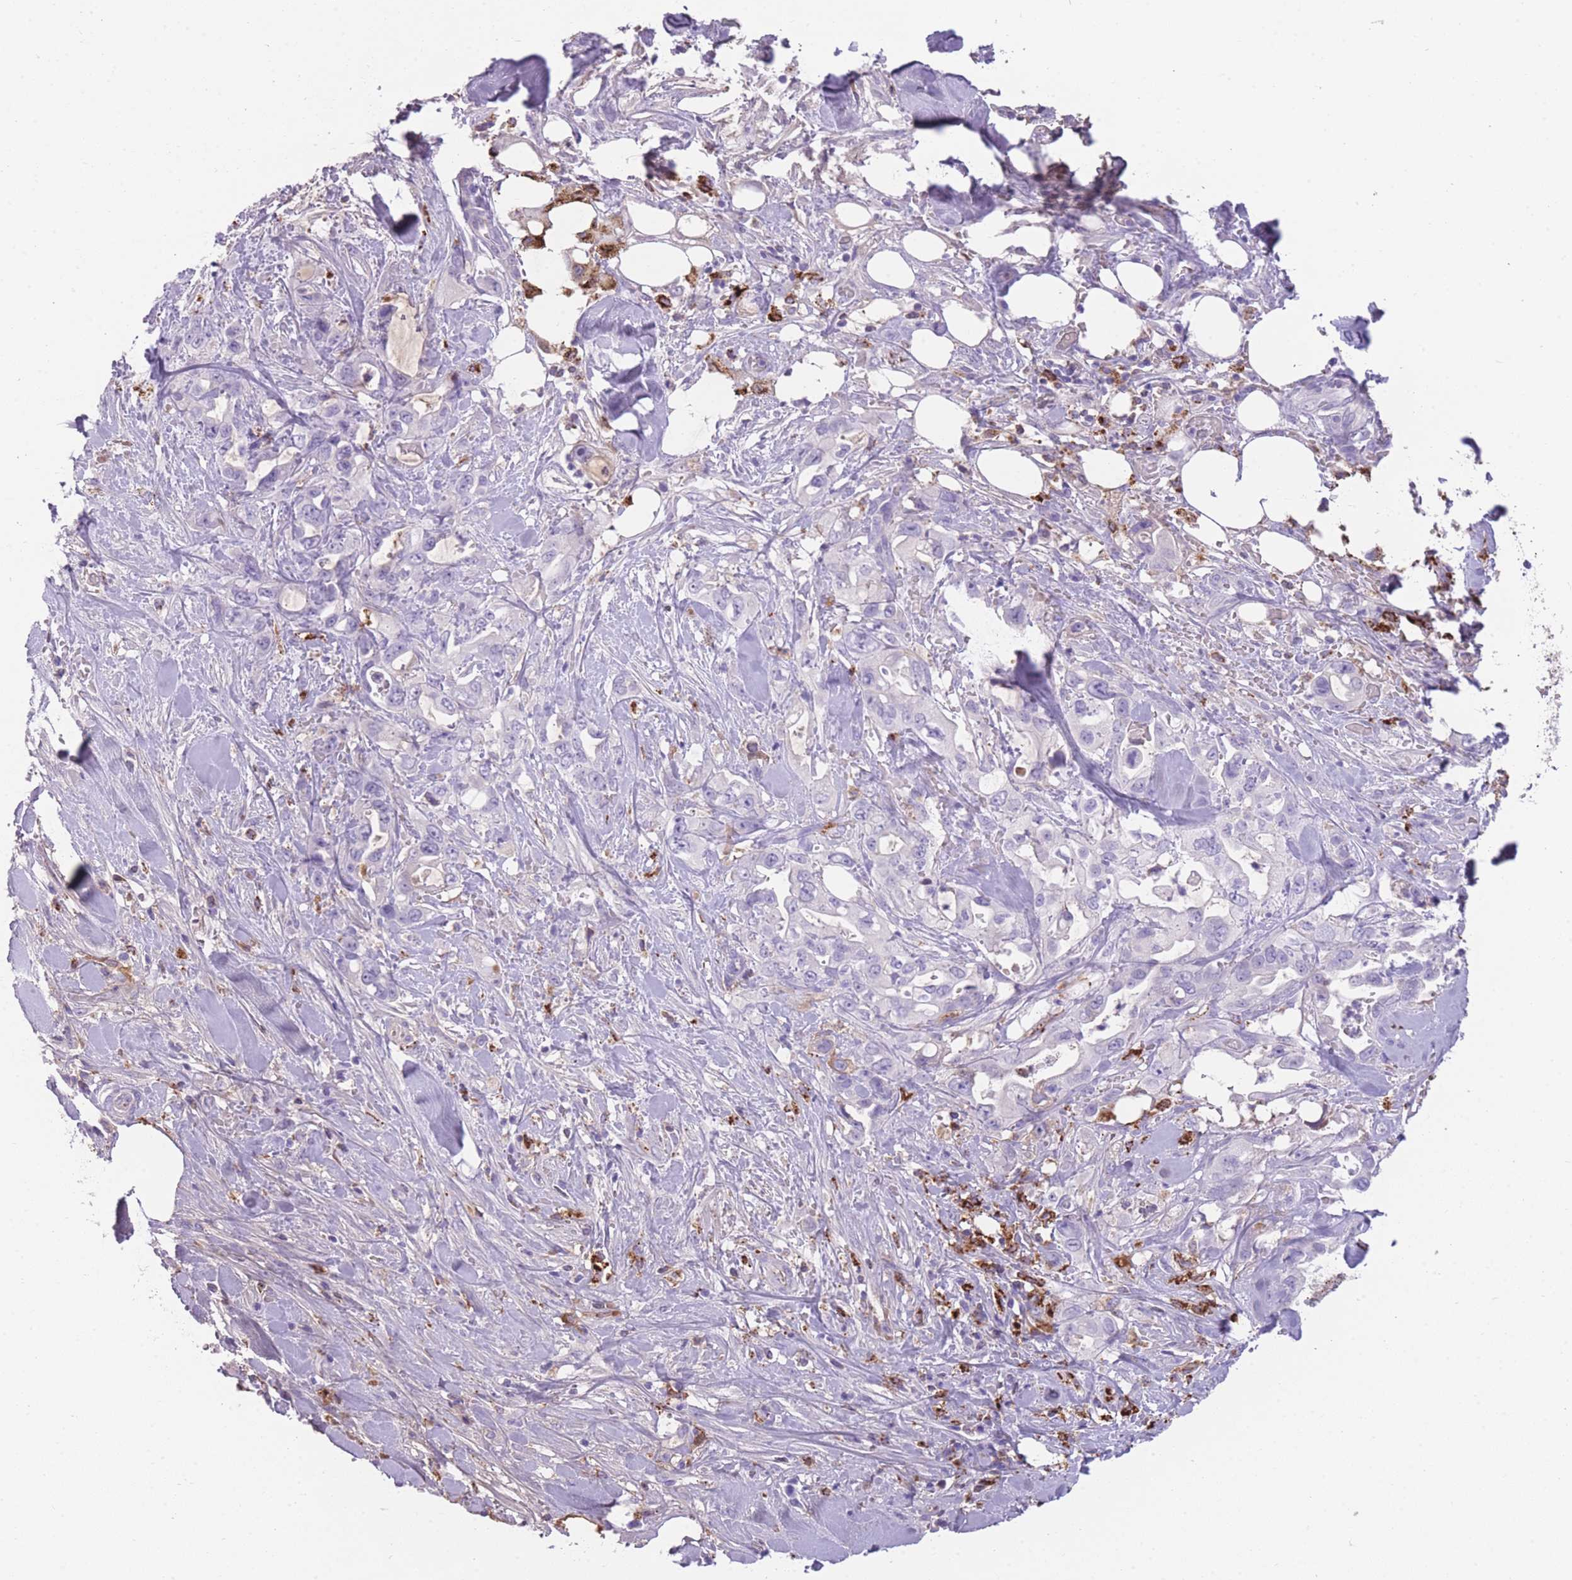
{"staining": {"intensity": "negative", "quantity": "none", "location": "none"}, "tissue": "pancreatic cancer", "cell_type": "Tumor cells", "image_type": "cancer", "snomed": [{"axis": "morphology", "description": "Adenocarcinoma, NOS"}, {"axis": "topography", "description": "Pancreas"}], "caption": "Tumor cells are negative for protein expression in human pancreatic cancer. (Brightfield microscopy of DAB (3,3'-diaminobenzidine) IHC at high magnification).", "gene": "GNAT1", "patient": {"sex": "female", "age": 61}}